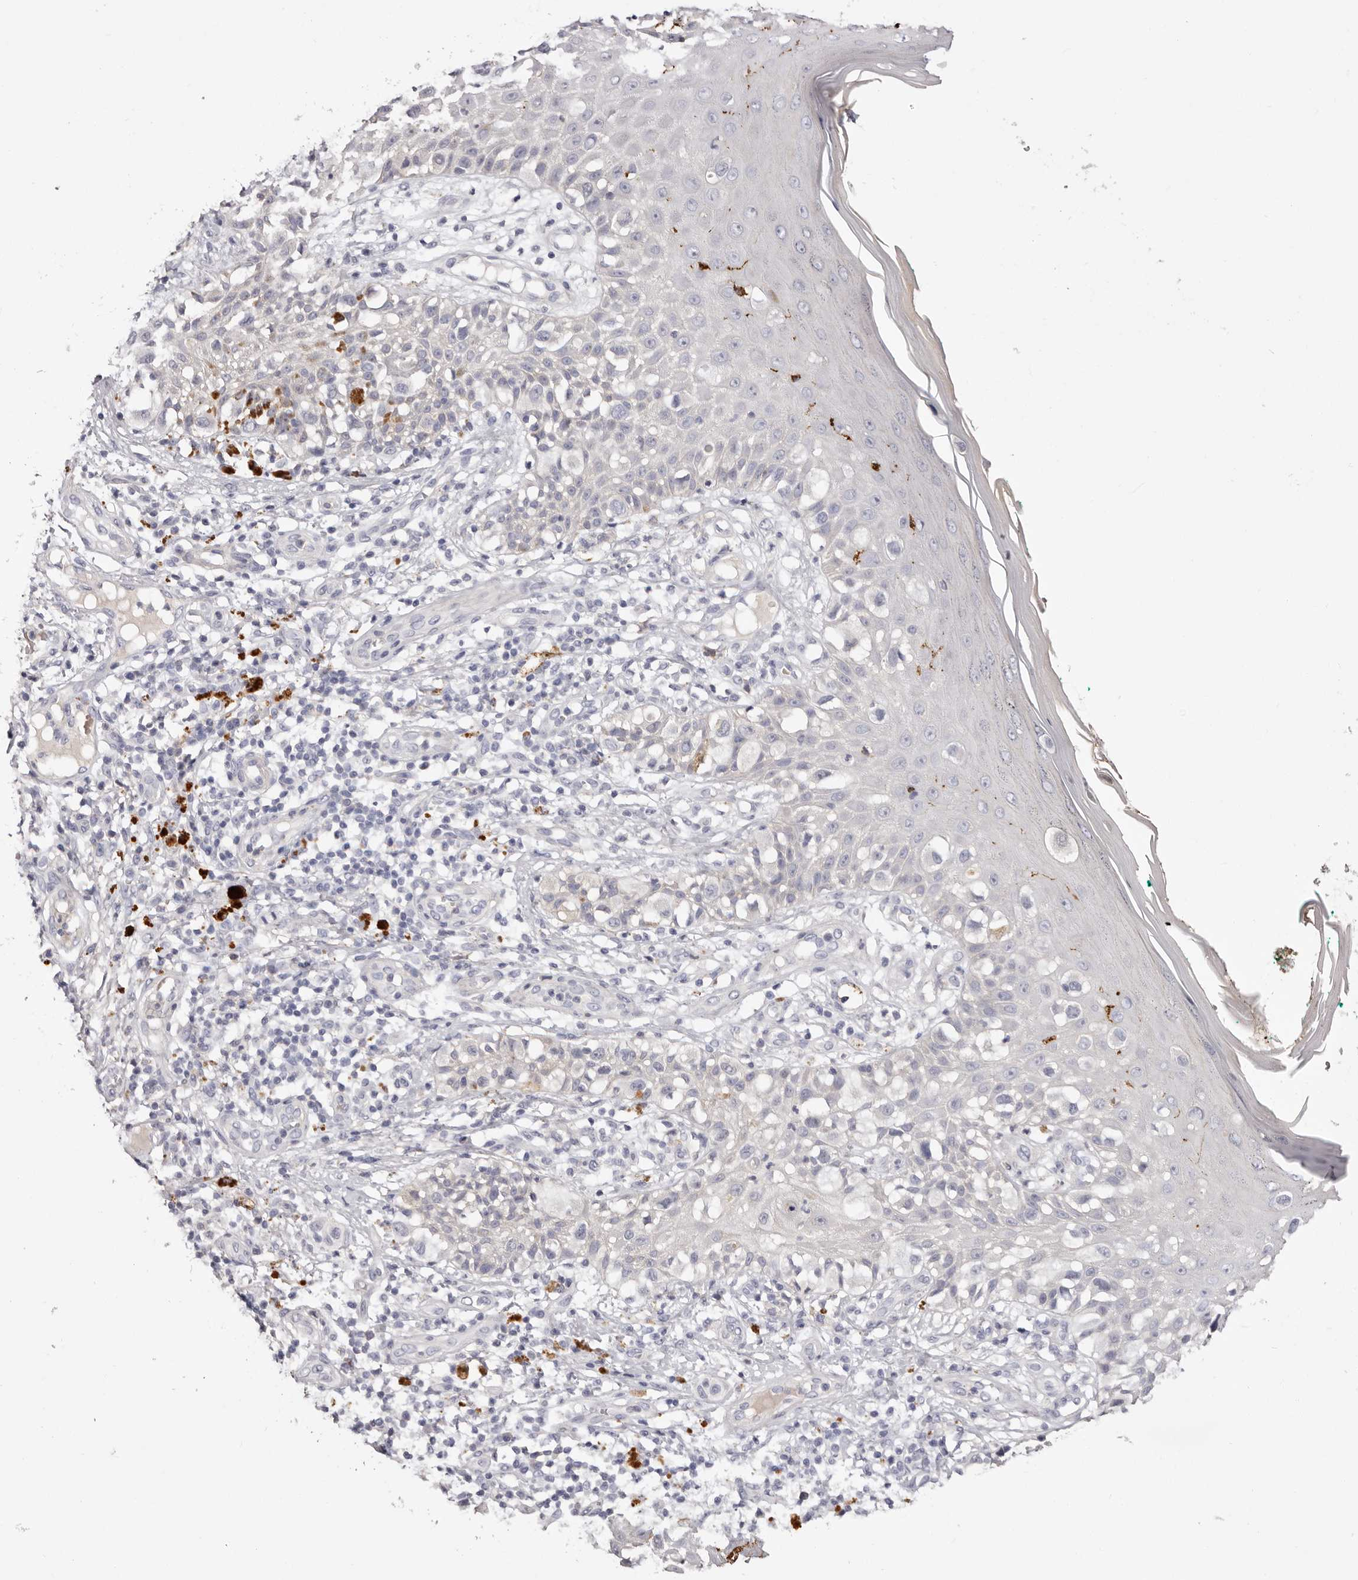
{"staining": {"intensity": "negative", "quantity": "none", "location": "none"}, "tissue": "melanoma", "cell_type": "Tumor cells", "image_type": "cancer", "snomed": [{"axis": "morphology", "description": "Malignant melanoma, NOS"}, {"axis": "topography", "description": "Skin"}], "caption": "This is an IHC histopathology image of malignant melanoma. There is no positivity in tumor cells.", "gene": "S1PR5", "patient": {"sex": "female", "age": 81}}